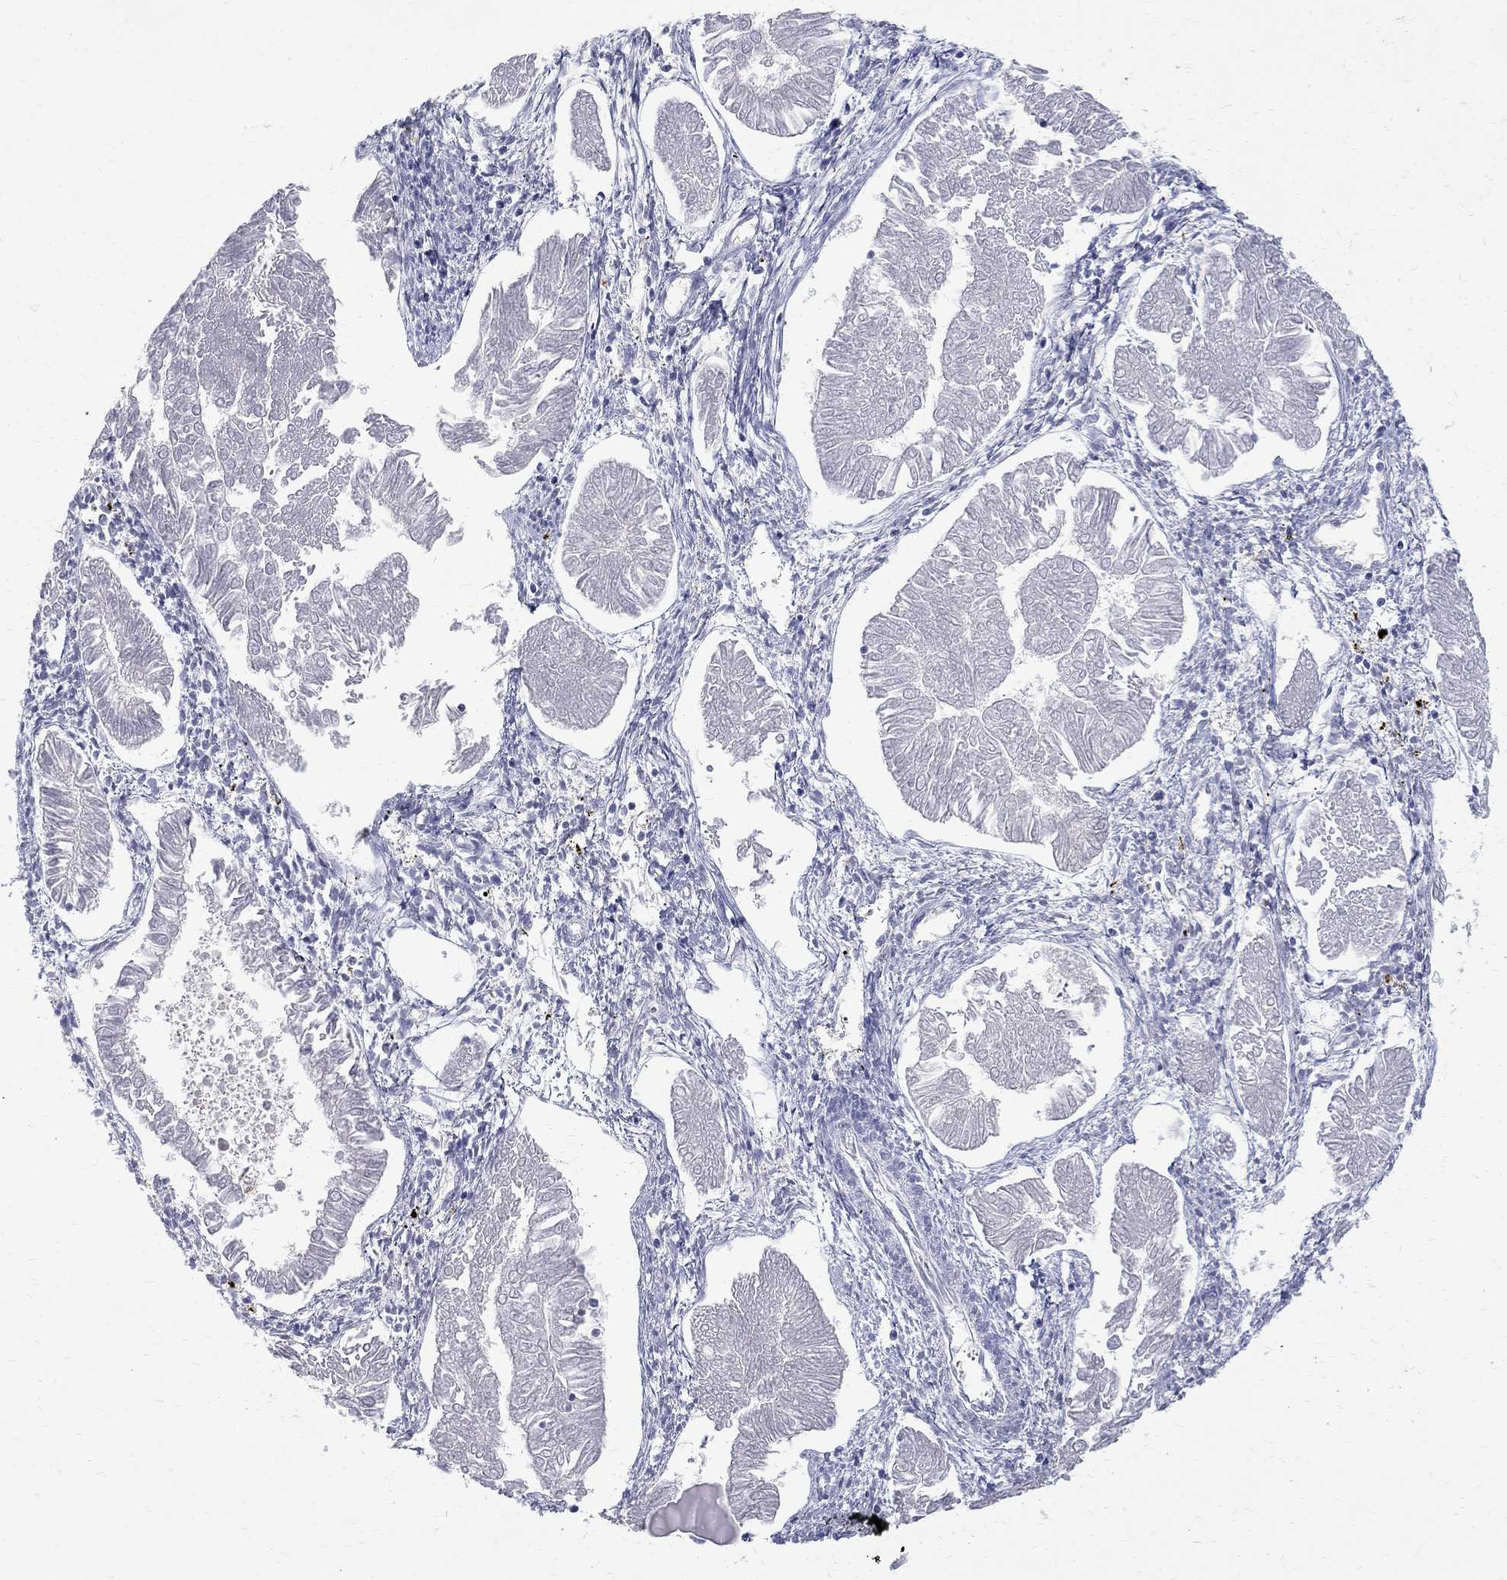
{"staining": {"intensity": "negative", "quantity": "none", "location": "none"}, "tissue": "endometrial cancer", "cell_type": "Tumor cells", "image_type": "cancer", "snomed": [{"axis": "morphology", "description": "Adenocarcinoma, NOS"}, {"axis": "topography", "description": "Endometrium"}], "caption": "This histopathology image is of endometrial cancer (adenocarcinoma) stained with immunohistochemistry to label a protein in brown with the nuclei are counter-stained blue. There is no positivity in tumor cells.", "gene": "AGER", "patient": {"sex": "female", "age": 53}}